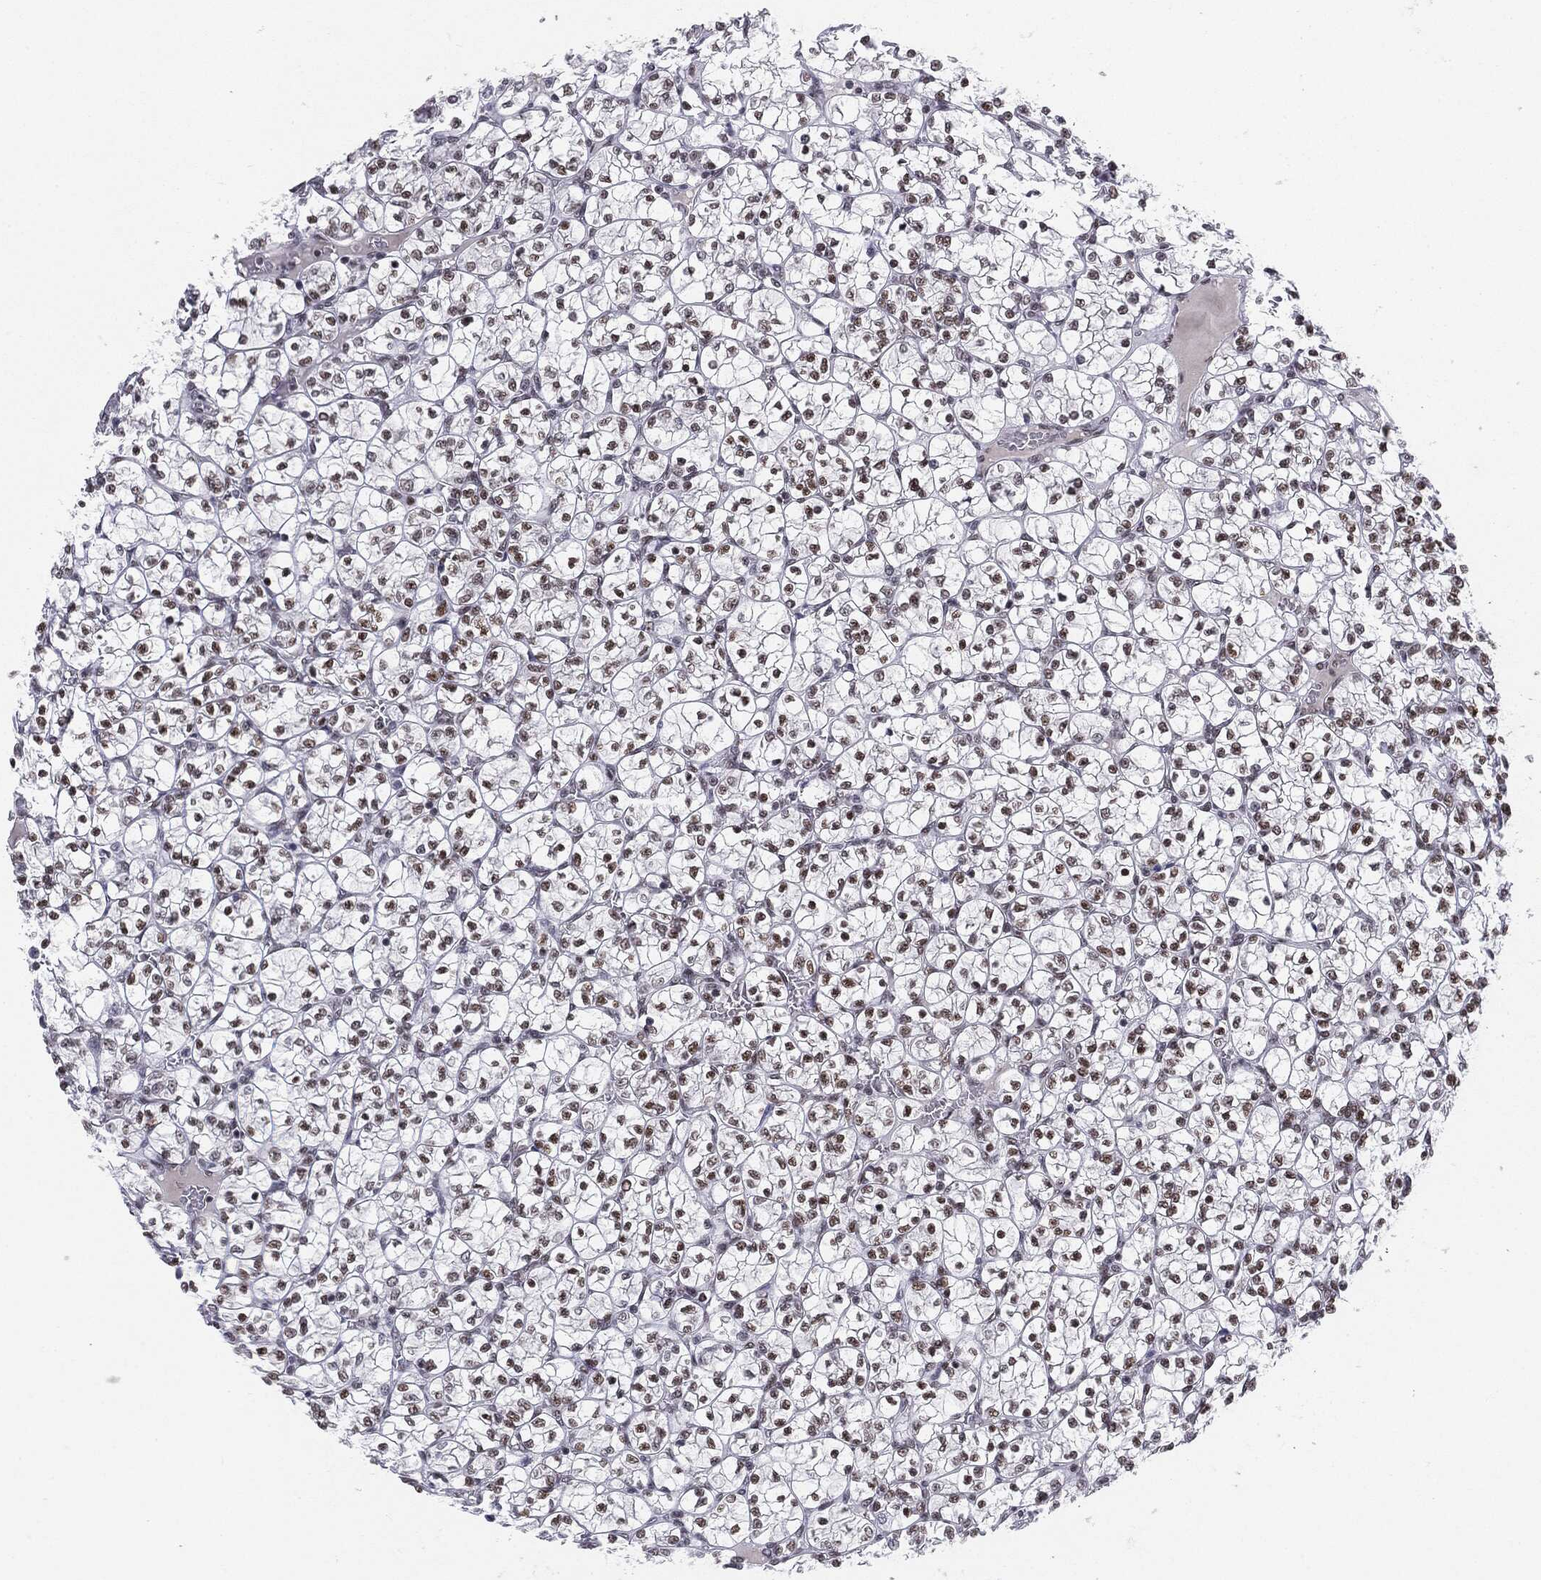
{"staining": {"intensity": "strong", "quantity": ">75%", "location": "nuclear"}, "tissue": "renal cancer", "cell_type": "Tumor cells", "image_type": "cancer", "snomed": [{"axis": "morphology", "description": "Adenocarcinoma, NOS"}, {"axis": "topography", "description": "Kidney"}], "caption": "A photomicrograph showing strong nuclear positivity in about >75% of tumor cells in adenocarcinoma (renal), as visualized by brown immunohistochemical staining.", "gene": "MDC1", "patient": {"sex": "female", "age": 89}}